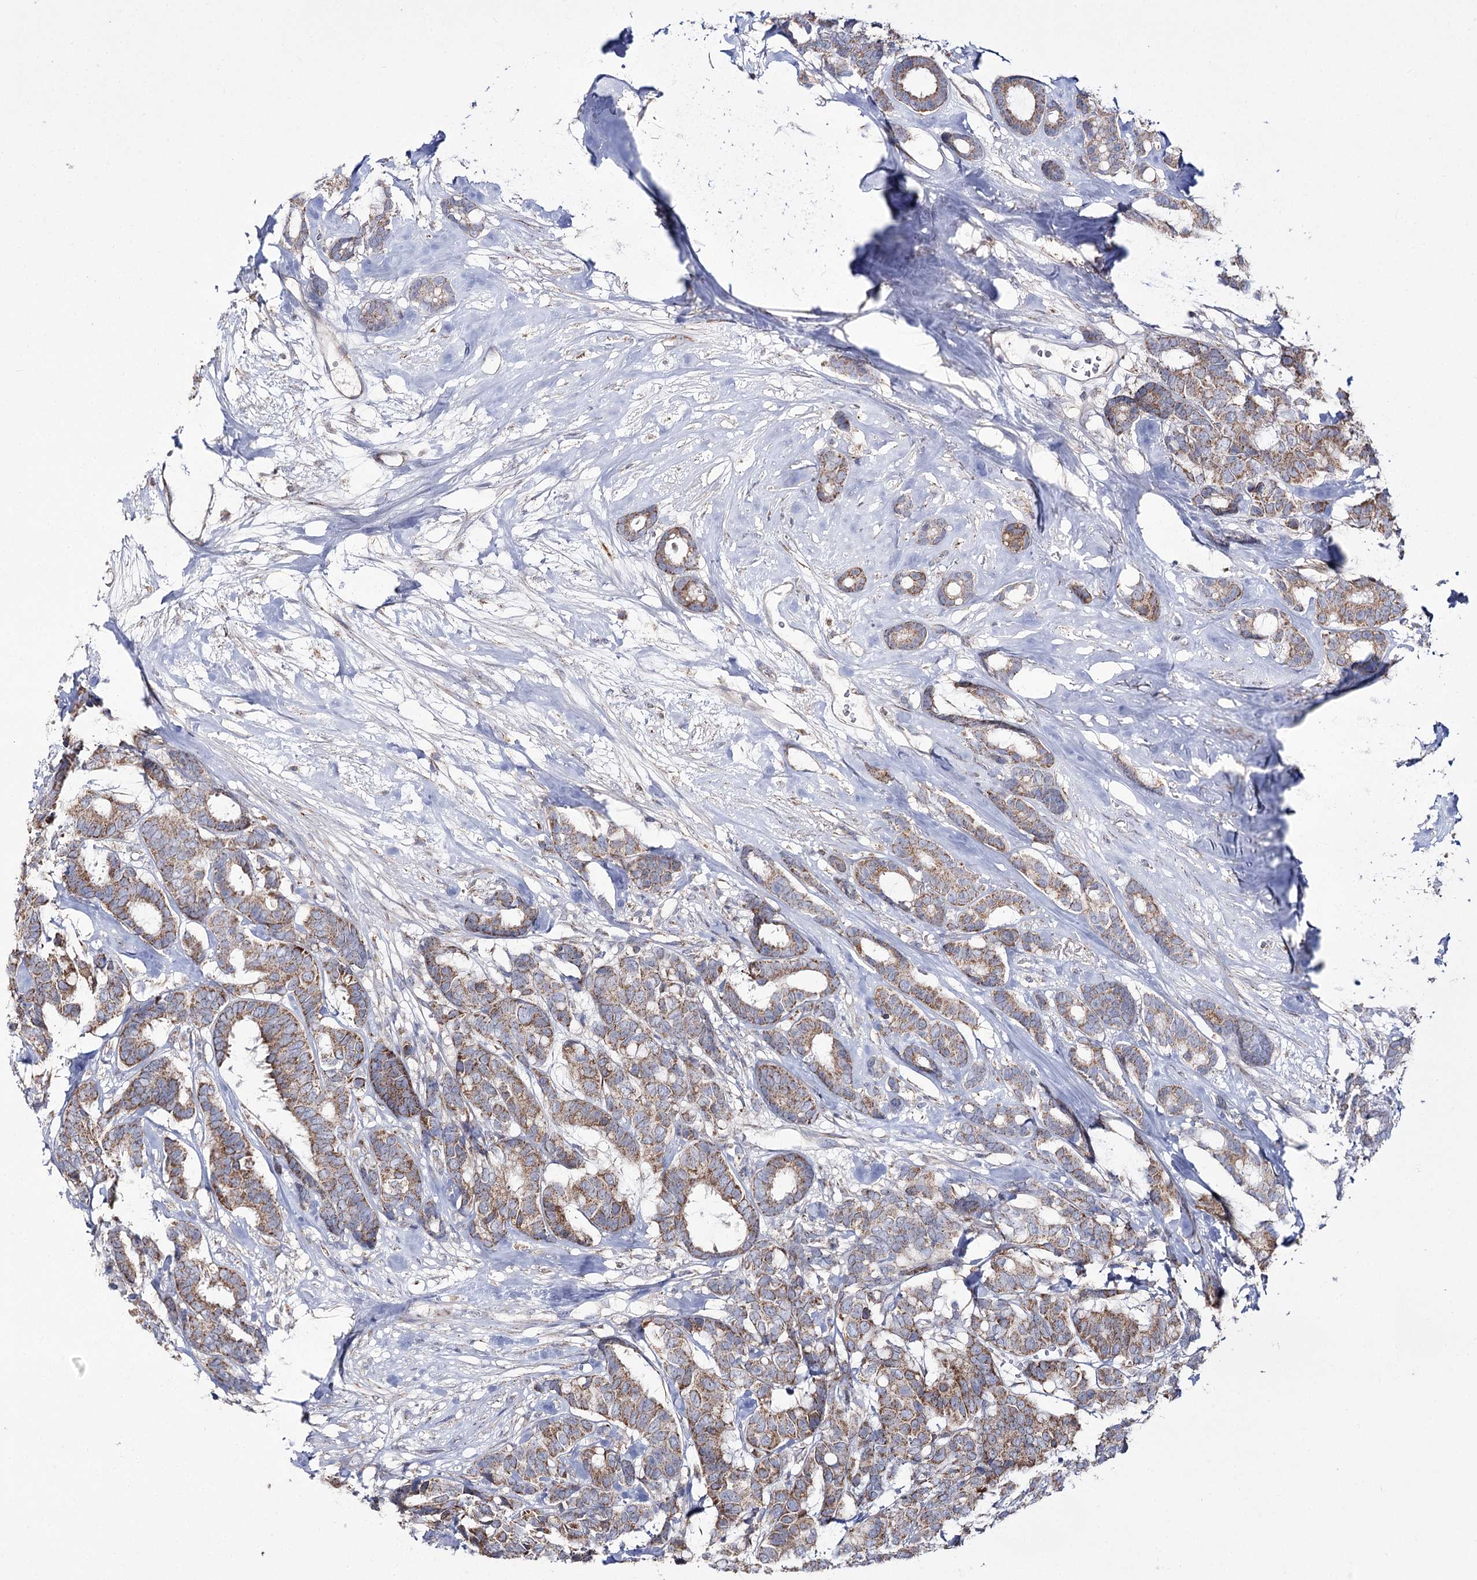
{"staining": {"intensity": "moderate", "quantity": ">75%", "location": "cytoplasmic/membranous"}, "tissue": "breast cancer", "cell_type": "Tumor cells", "image_type": "cancer", "snomed": [{"axis": "morphology", "description": "Duct carcinoma"}, {"axis": "topography", "description": "Breast"}], "caption": "A photomicrograph of invasive ductal carcinoma (breast) stained for a protein exhibits moderate cytoplasmic/membranous brown staining in tumor cells.", "gene": "NADK2", "patient": {"sex": "female", "age": 87}}